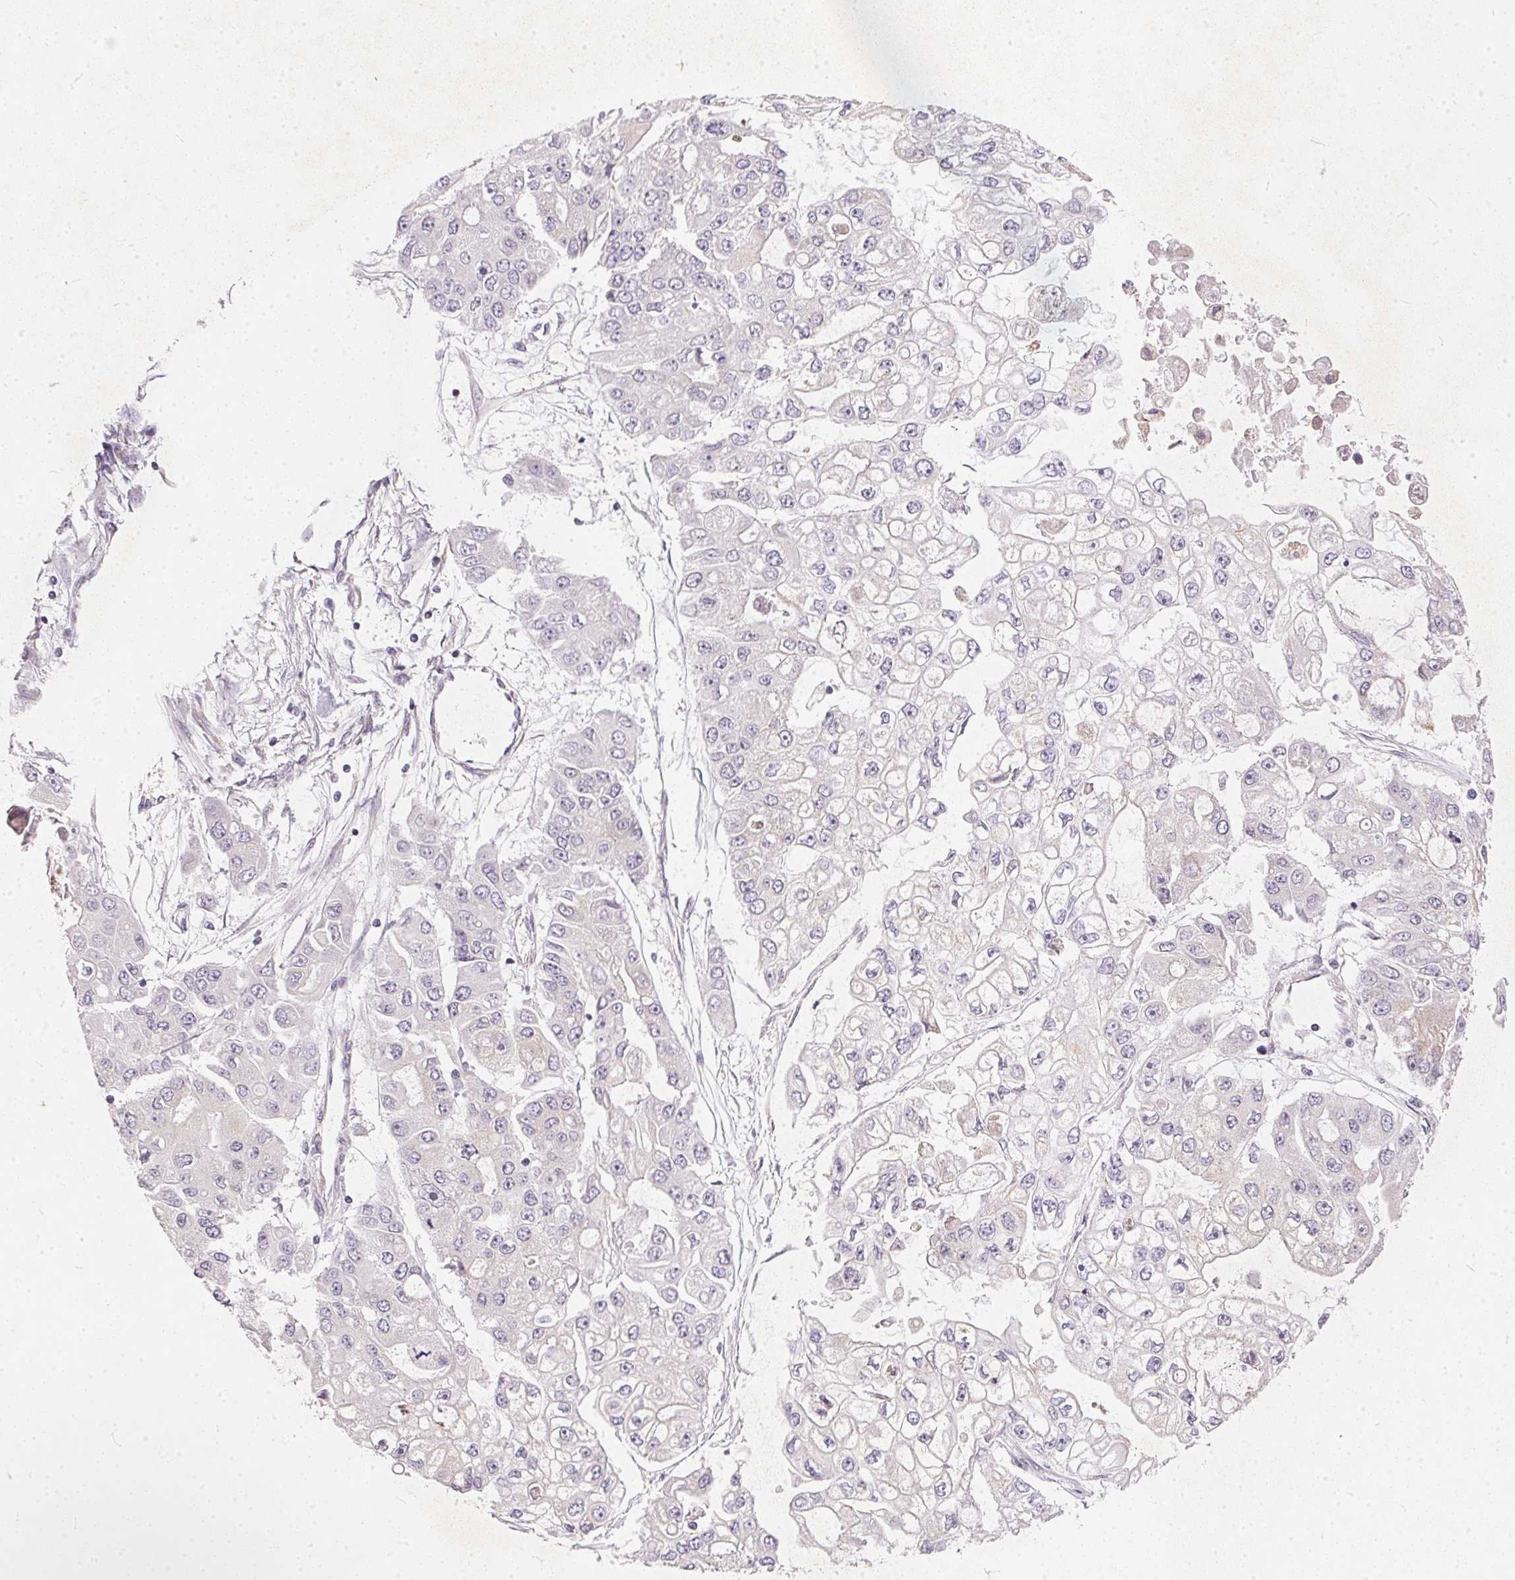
{"staining": {"intensity": "negative", "quantity": "none", "location": "none"}, "tissue": "ovarian cancer", "cell_type": "Tumor cells", "image_type": "cancer", "snomed": [{"axis": "morphology", "description": "Cystadenocarcinoma, serous, NOS"}, {"axis": "topography", "description": "Ovary"}], "caption": "A high-resolution image shows immunohistochemistry staining of ovarian serous cystadenocarcinoma, which demonstrates no significant expression in tumor cells.", "gene": "VWA5B2", "patient": {"sex": "female", "age": 56}}